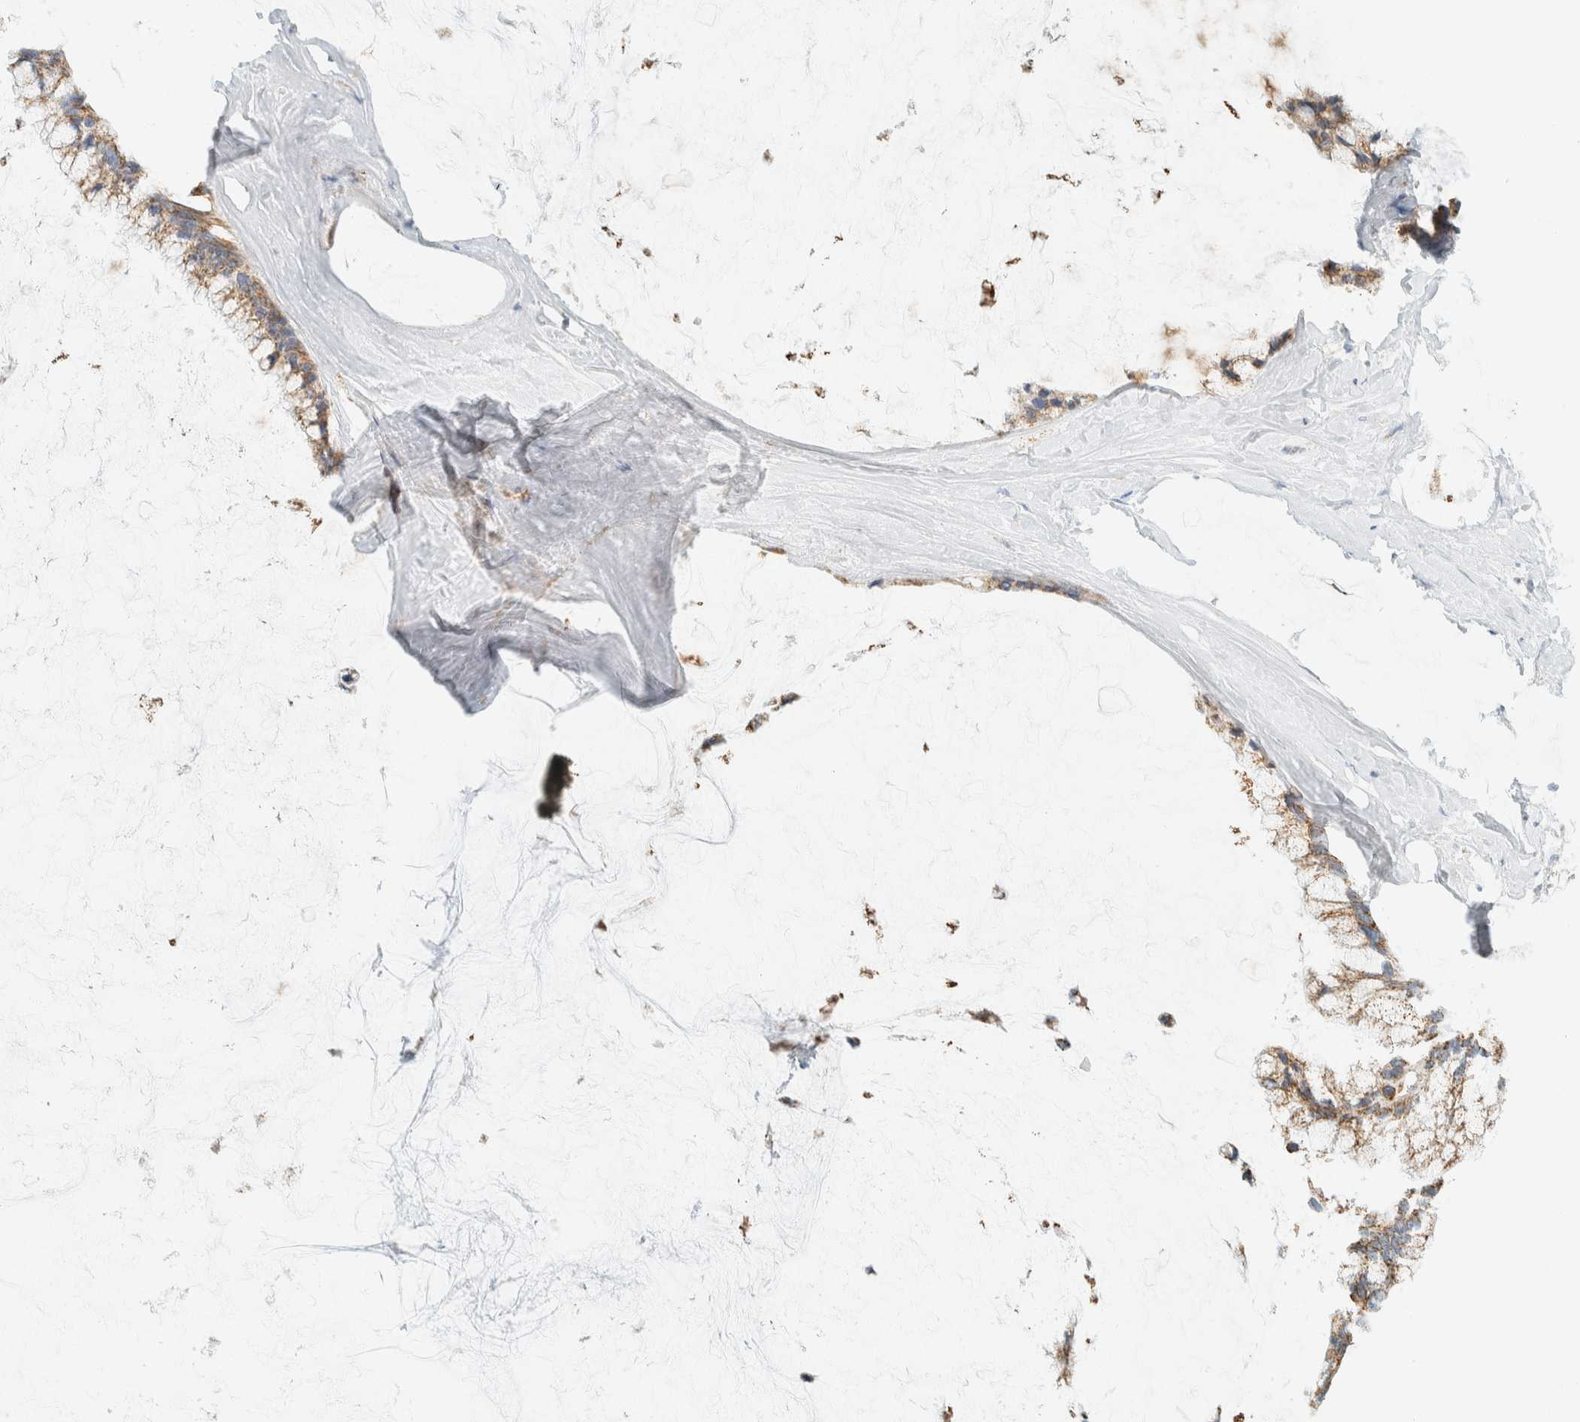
{"staining": {"intensity": "moderate", "quantity": ">75%", "location": "cytoplasmic/membranous"}, "tissue": "ovarian cancer", "cell_type": "Tumor cells", "image_type": "cancer", "snomed": [{"axis": "morphology", "description": "Cystadenocarcinoma, mucinous, NOS"}, {"axis": "topography", "description": "Ovary"}], "caption": "A medium amount of moderate cytoplasmic/membranous positivity is identified in about >75% of tumor cells in ovarian cancer tissue.", "gene": "KIFAP3", "patient": {"sex": "female", "age": 39}}